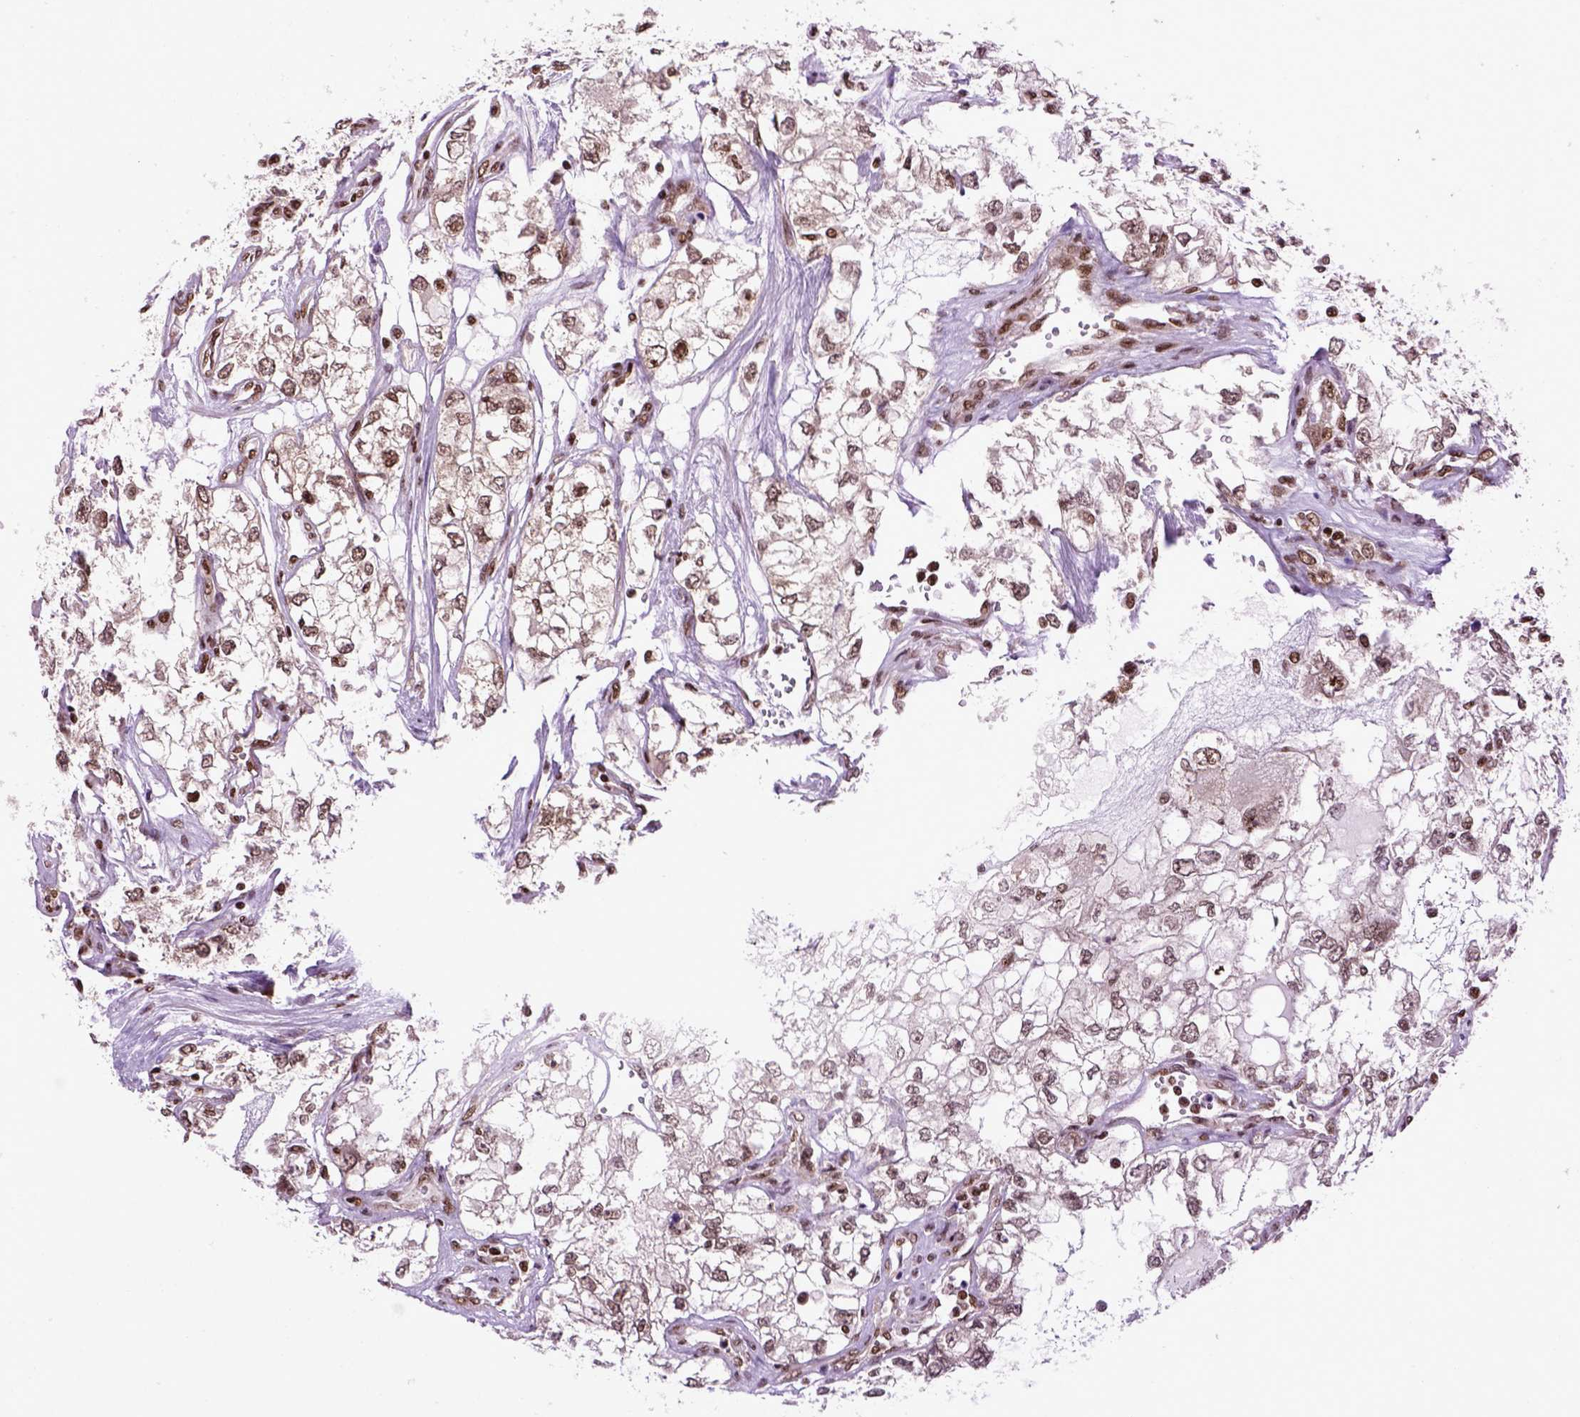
{"staining": {"intensity": "moderate", "quantity": ">75%", "location": "nuclear"}, "tissue": "renal cancer", "cell_type": "Tumor cells", "image_type": "cancer", "snomed": [{"axis": "morphology", "description": "Adenocarcinoma, NOS"}, {"axis": "topography", "description": "Kidney"}], "caption": "There is medium levels of moderate nuclear staining in tumor cells of renal adenocarcinoma, as demonstrated by immunohistochemical staining (brown color).", "gene": "CELF1", "patient": {"sex": "female", "age": 59}}